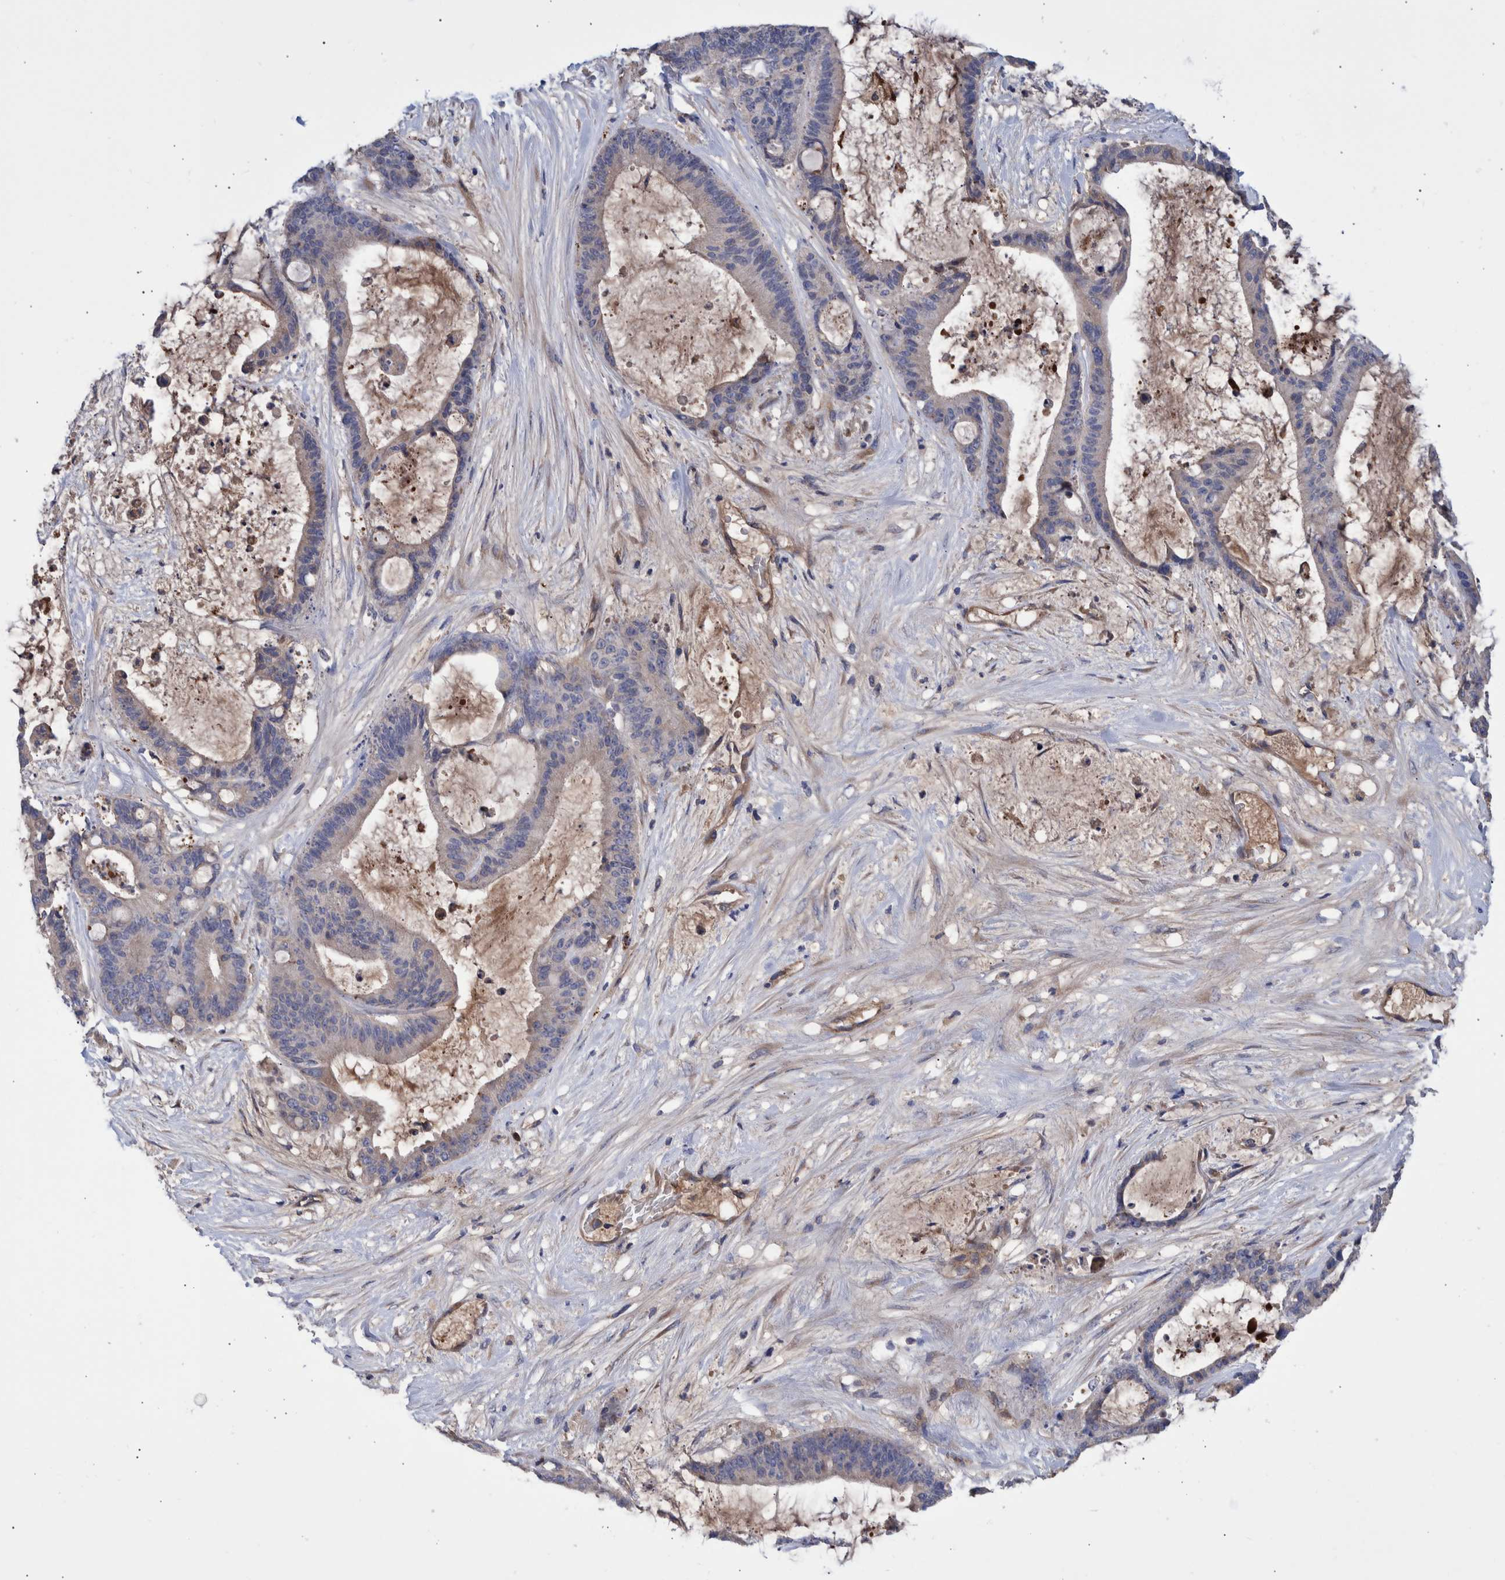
{"staining": {"intensity": "negative", "quantity": "none", "location": "none"}, "tissue": "liver cancer", "cell_type": "Tumor cells", "image_type": "cancer", "snomed": [{"axis": "morphology", "description": "Cholangiocarcinoma"}, {"axis": "topography", "description": "Liver"}], "caption": "Tumor cells are negative for brown protein staining in cholangiocarcinoma (liver).", "gene": "DLL4", "patient": {"sex": "female", "age": 73}}